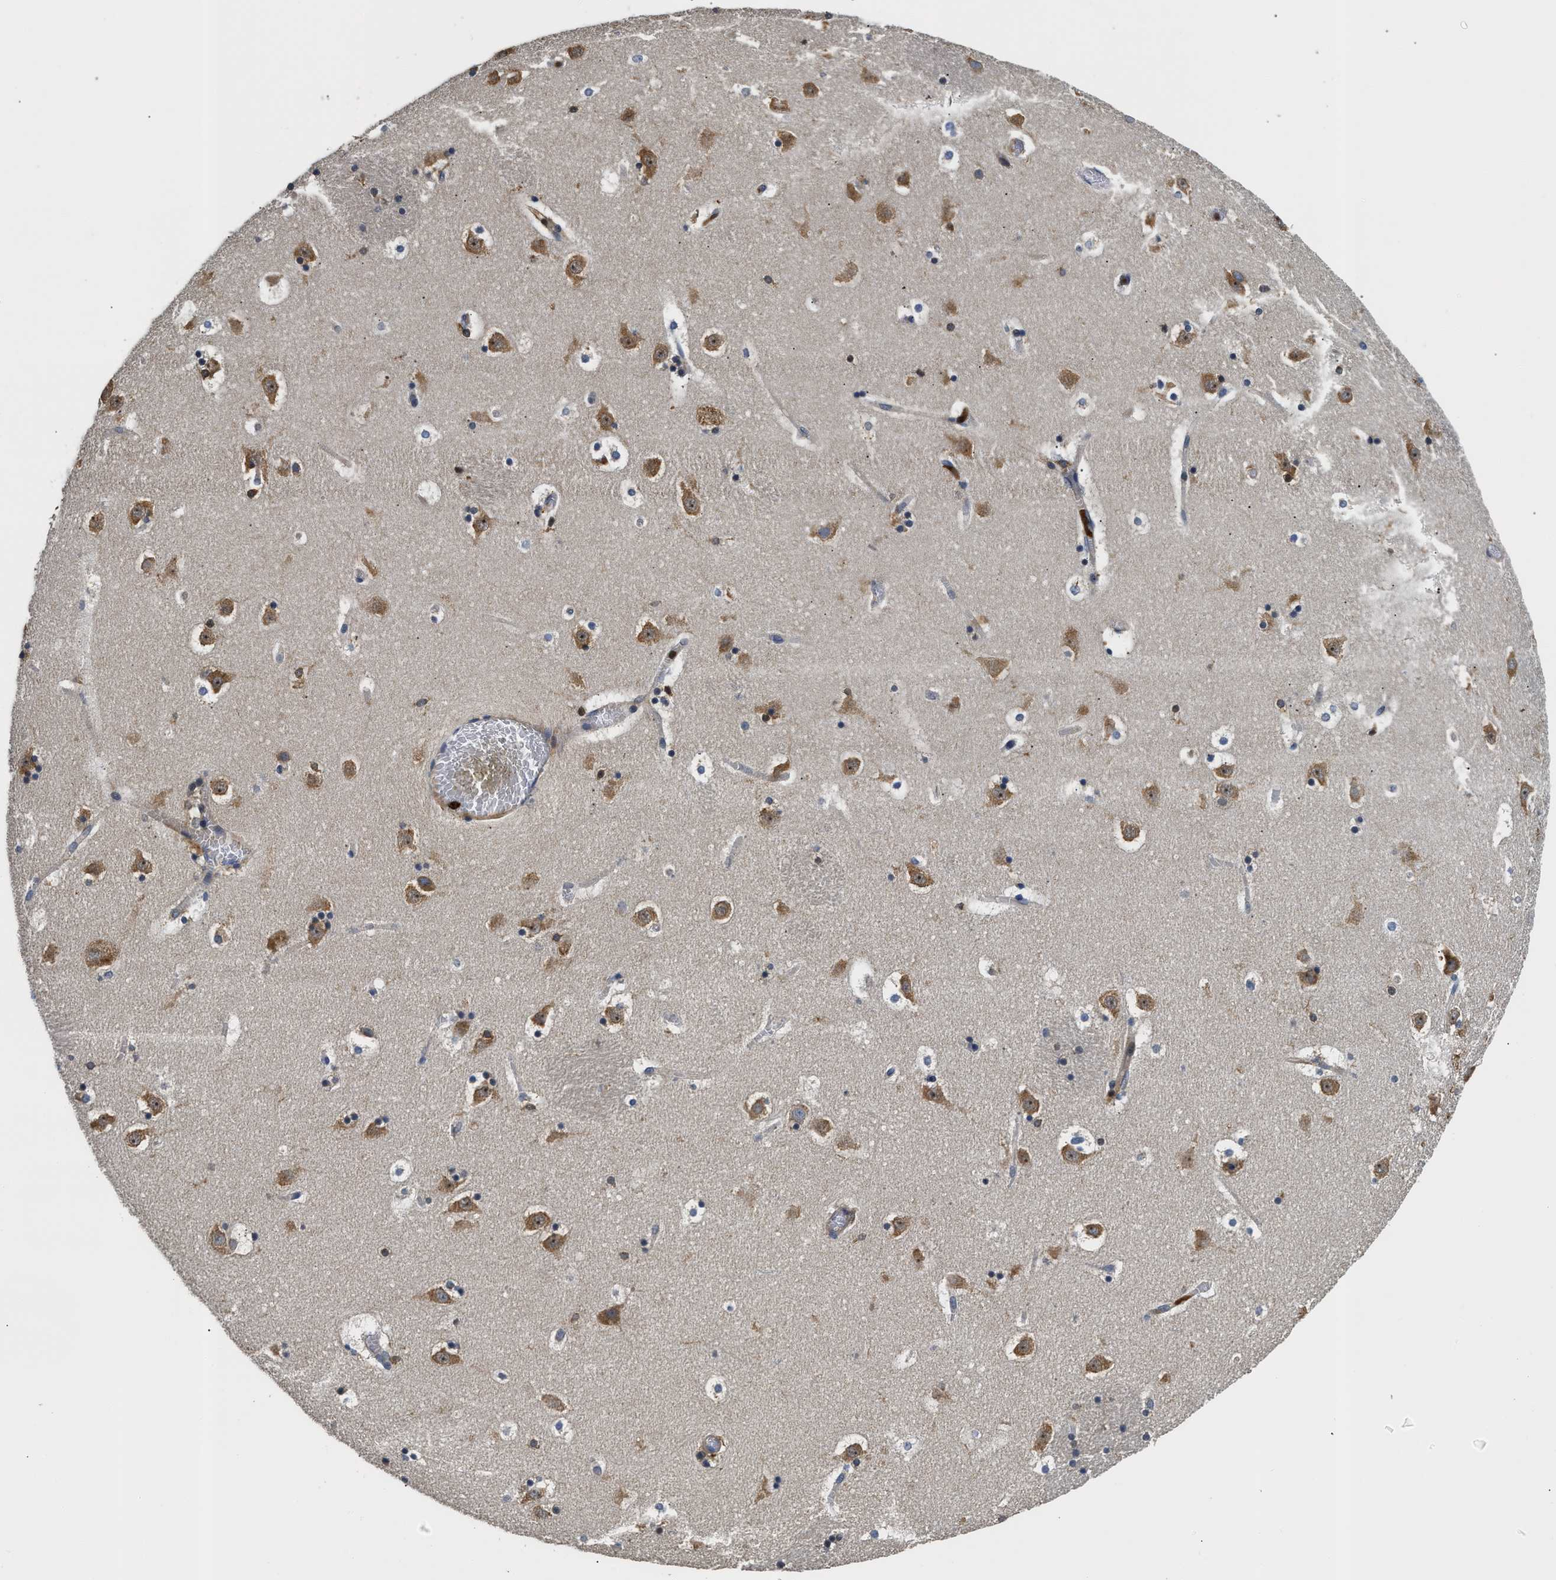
{"staining": {"intensity": "weak", "quantity": "<25%", "location": "cytoplasmic/membranous"}, "tissue": "caudate", "cell_type": "Glial cells", "image_type": "normal", "snomed": [{"axis": "morphology", "description": "Normal tissue, NOS"}, {"axis": "topography", "description": "Lateral ventricle wall"}], "caption": "There is no significant expression in glial cells of caudate. (DAB (3,3'-diaminobenzidine) immunohistochemistry with hematoxylin counter stain).", "gene": "OSTF1", "patient": {"sex": "male", "age": 45}}